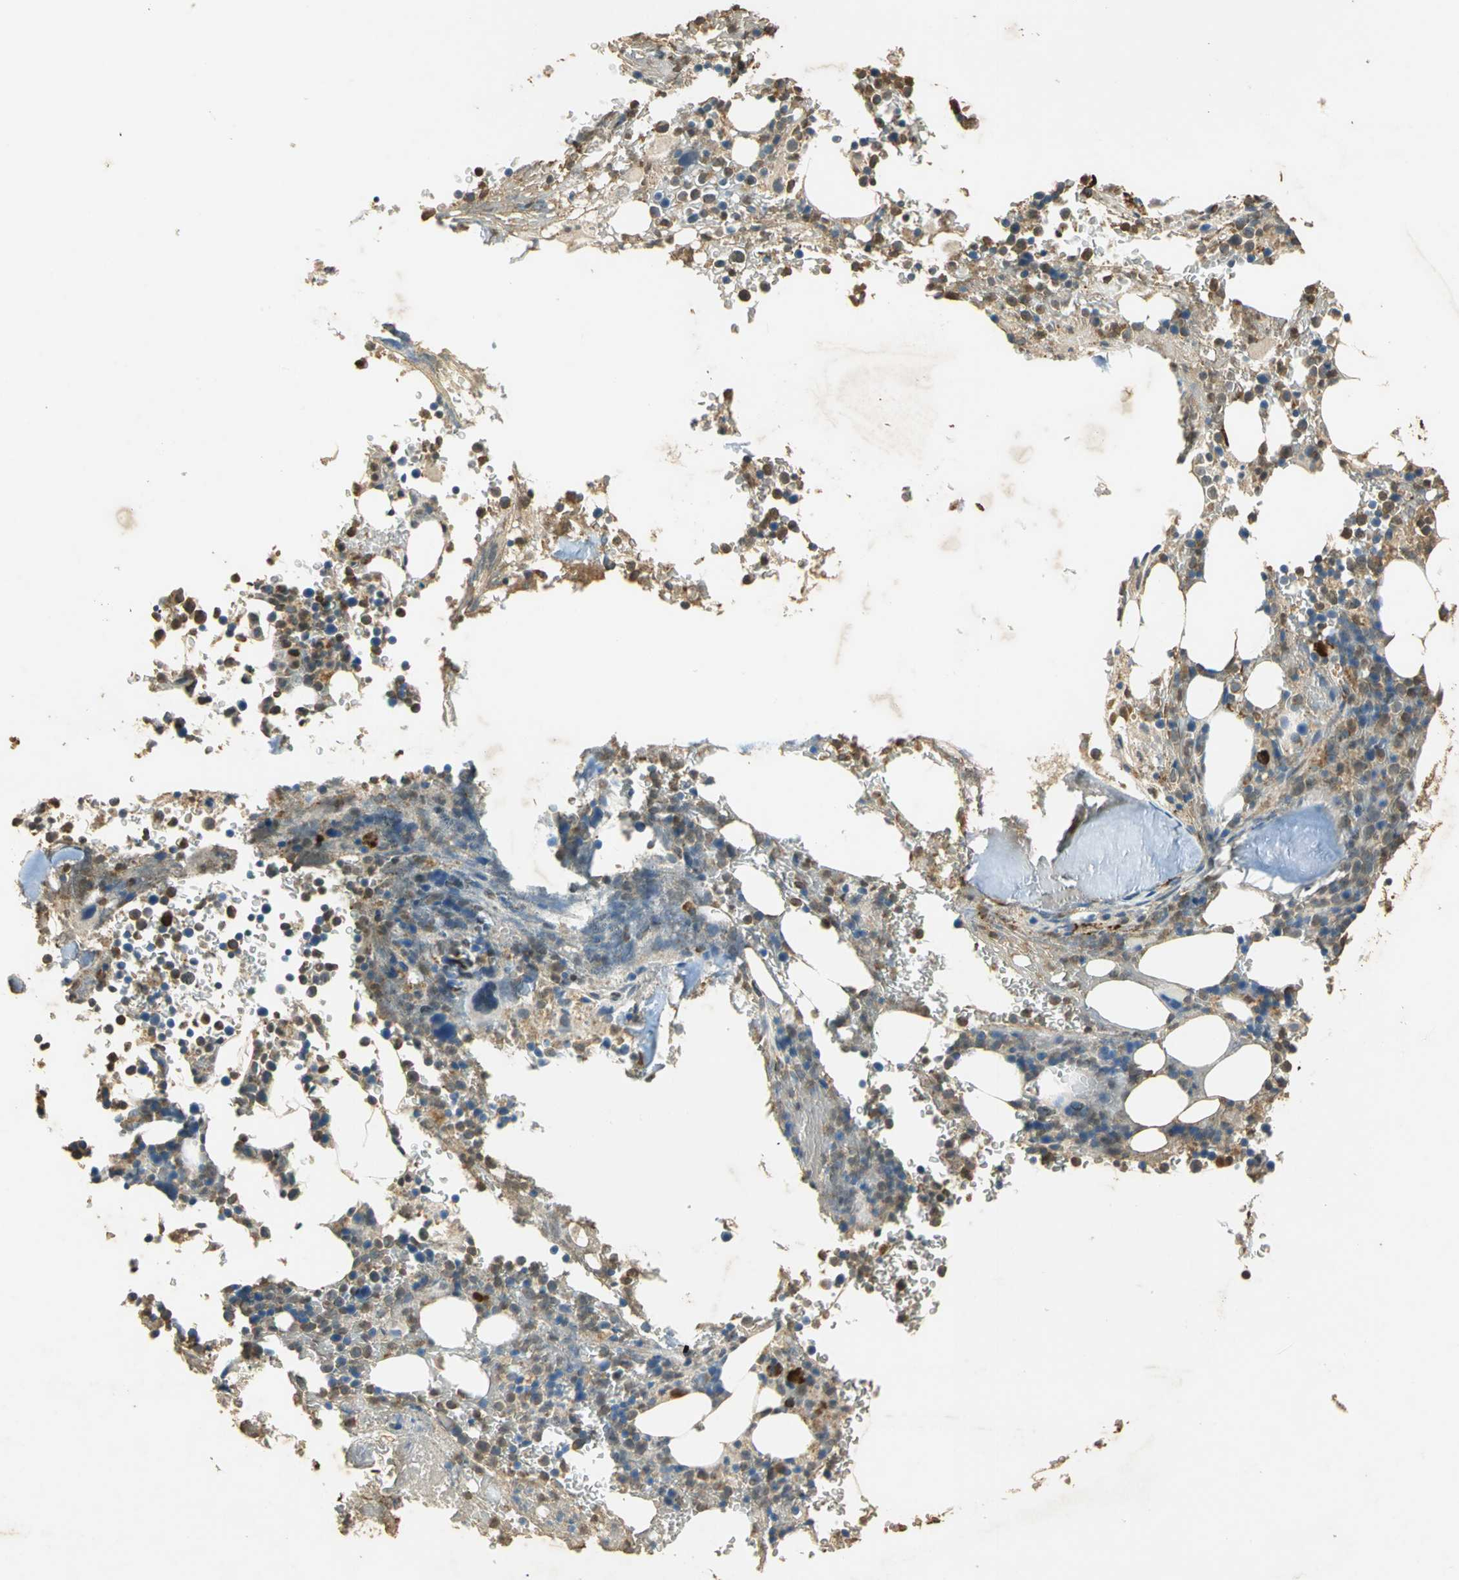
{"staining": {"intensity": "strong", "quantity": "<25%", "location": "cytoplasmic/membranous,nuclear"}, "tissue": "bone marrow", "cell_type": "Hematopoietic cells", "image_type": "normal", "snomed": [{"axis": "morphology", "description": "Normal tissue, NOS"}, {"axis": "topography", "description": "Bone marrow"}], "caption": "Immunohistochemical staining of normal bone marrow exhibits medium levels of strong cytoplasmic/membranous,nuclear staining in approximately <25% of hematopoietic cells.", "gene": "GAPDH", "patient": {"sex": "female", "age": 73}}